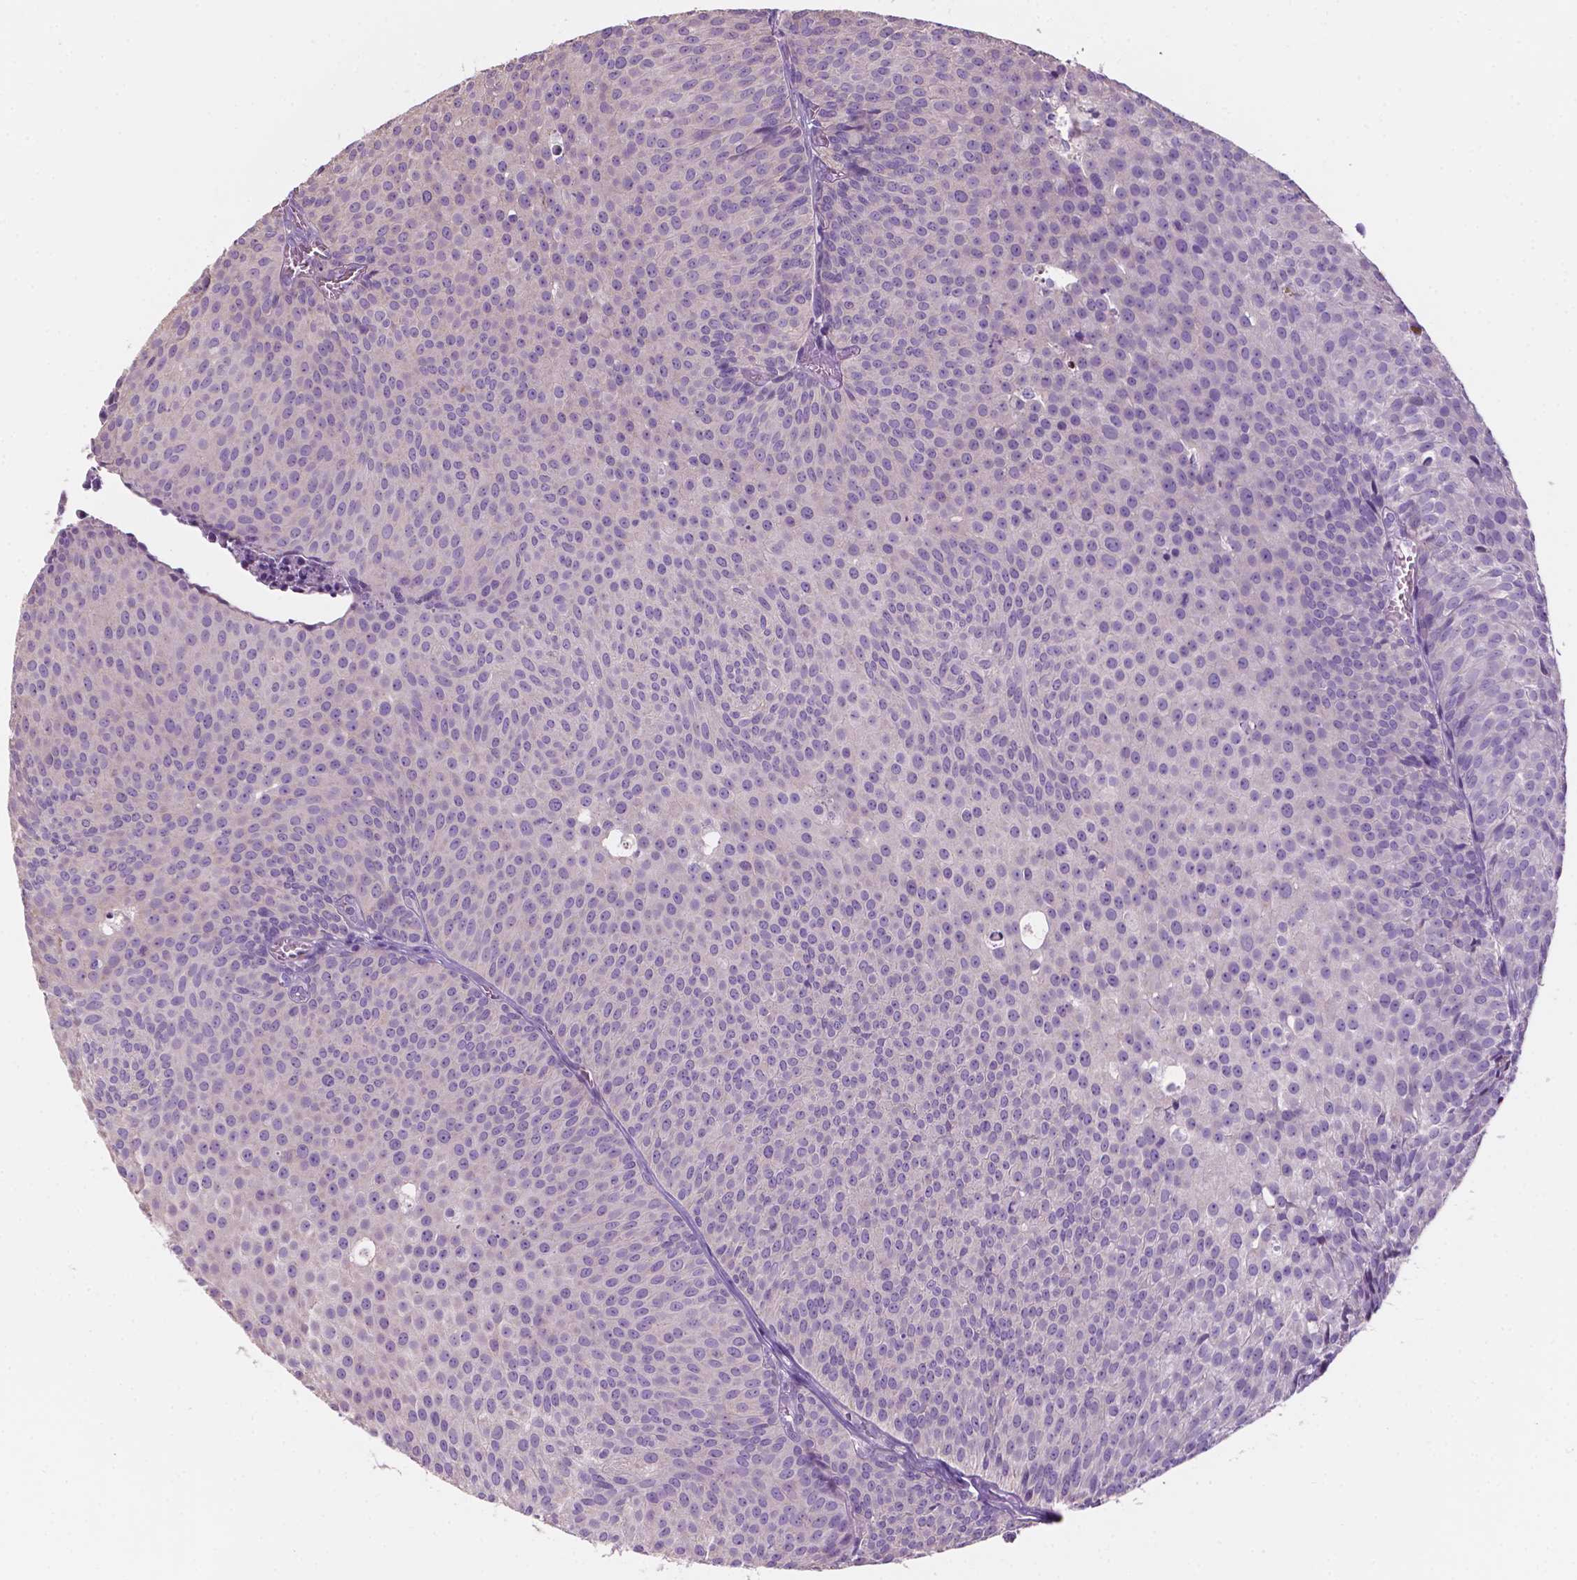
{"staining": {"intensity": "negative", "quantity": "none", "location": "none"}, "tissue": "urothelial cancer", "cell_type": "Tumor cells", "image_type": "cancer", "snomed": [{"axis": "morphology", "description": "Urothelial carcinoma, Low grade"}, {"axis": "topography", "description": "Urinary bladder"}], "caption": "The immunohistochemistry micrograph has no significant expression in tumor cells of low-grade urothelial carcinoma tissue.", "gene": "SBSN", "patient": {"sex": "male", "age": 63}}